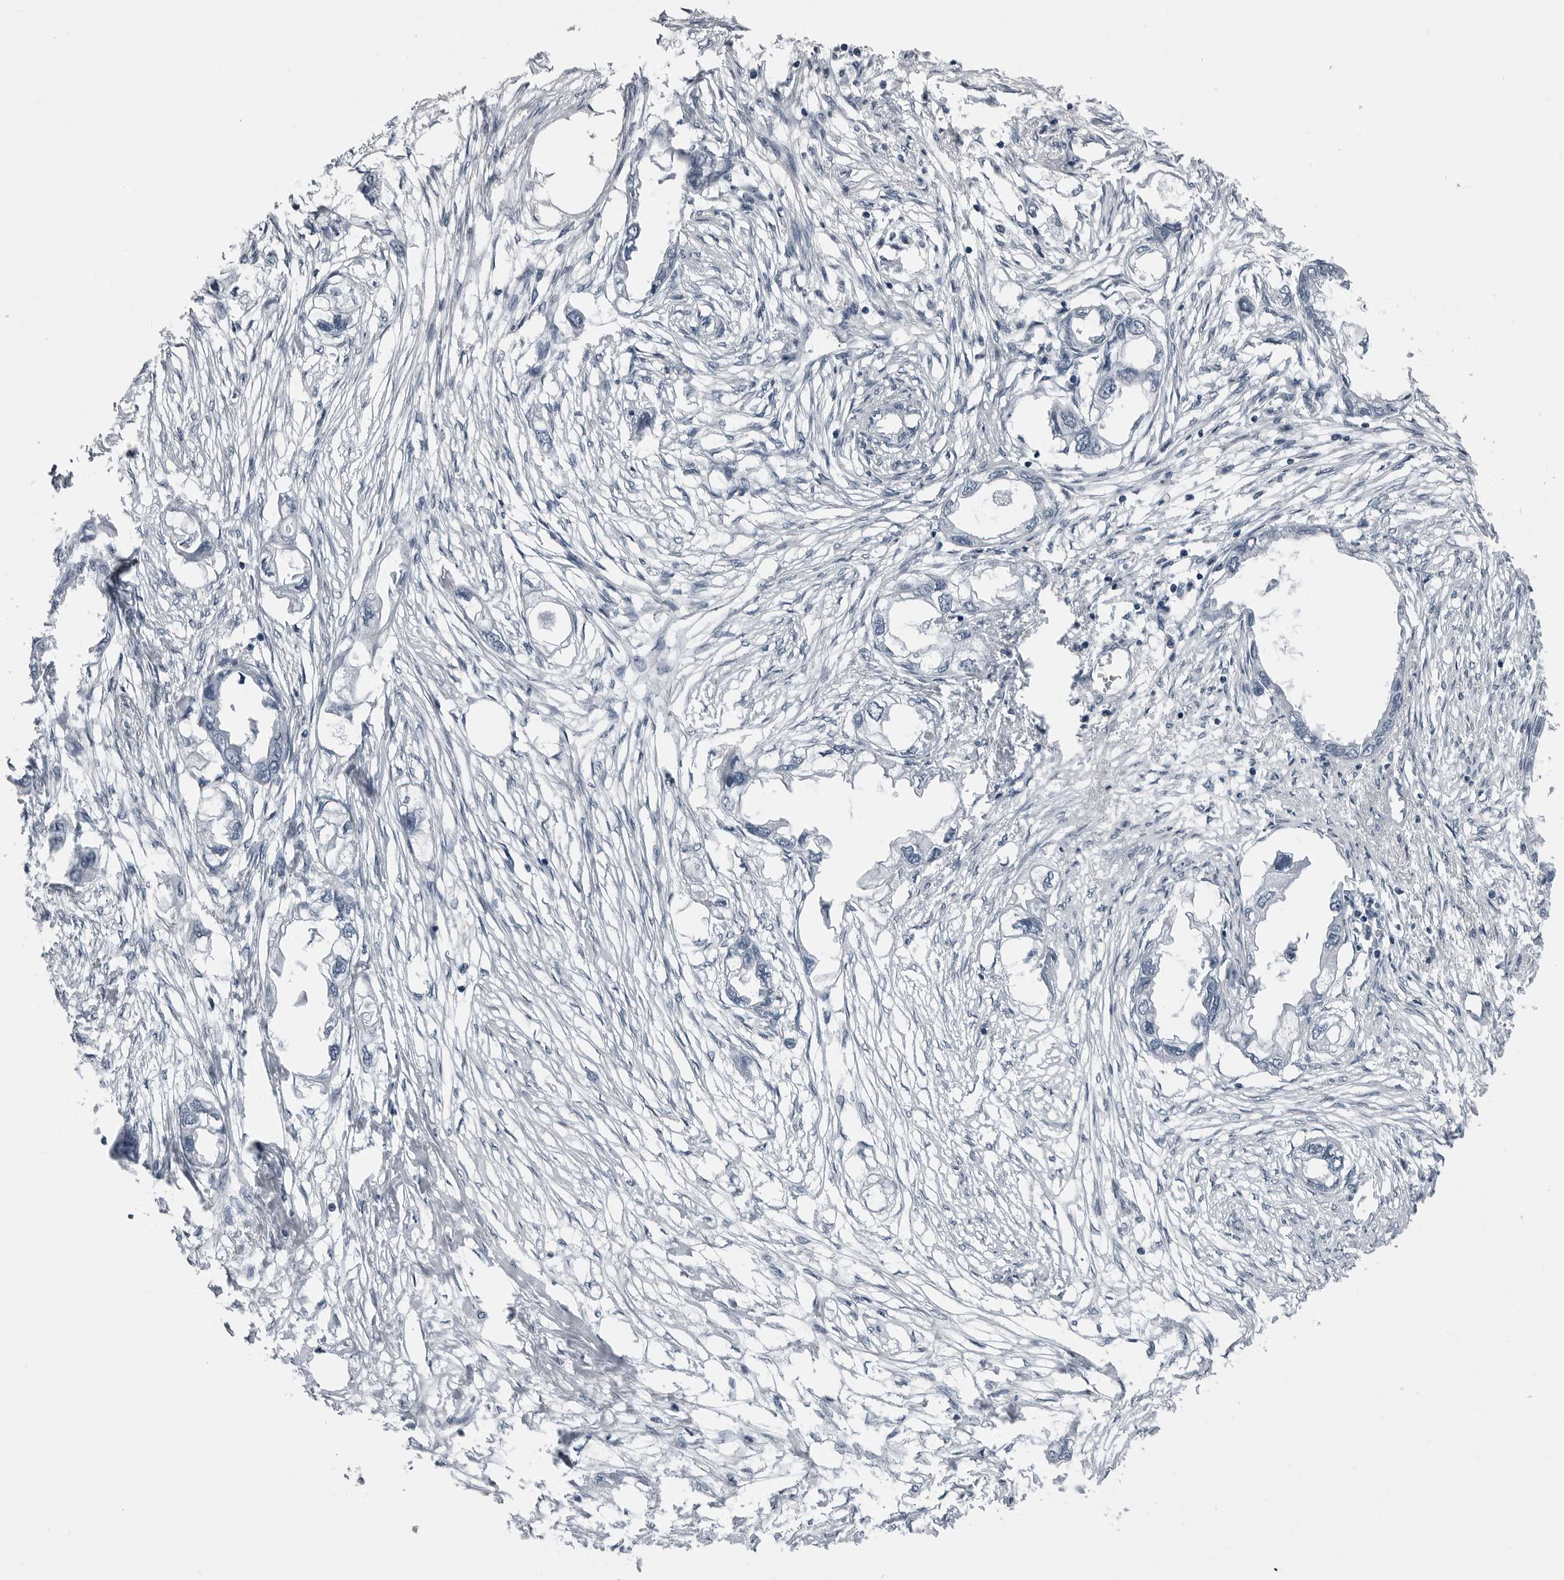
{"staining": {"intensity": "negative", "quantity": "none", "location": "none"}, "tissue": "endometrial cancer", "cell_type": "Tumor cells", "image_type": "cancer", "snomed": [{"axis": "morphology", "description": "Adenocarcinoma, NOS"}, {"axis": "morphology", "description": "Adenocarcinoma, metastatic, NOS"}, {"axis": "topography", "description": "Adipose tissue"}, {"axis": "topography", "description": "Endometrium"}], "caption": "A micrograph of endometrial cancer stained for a protein exhibits no brown staining in tumor cells.", "gene": "SPINK1", "patient": {"sex": "female", "age": 67}}